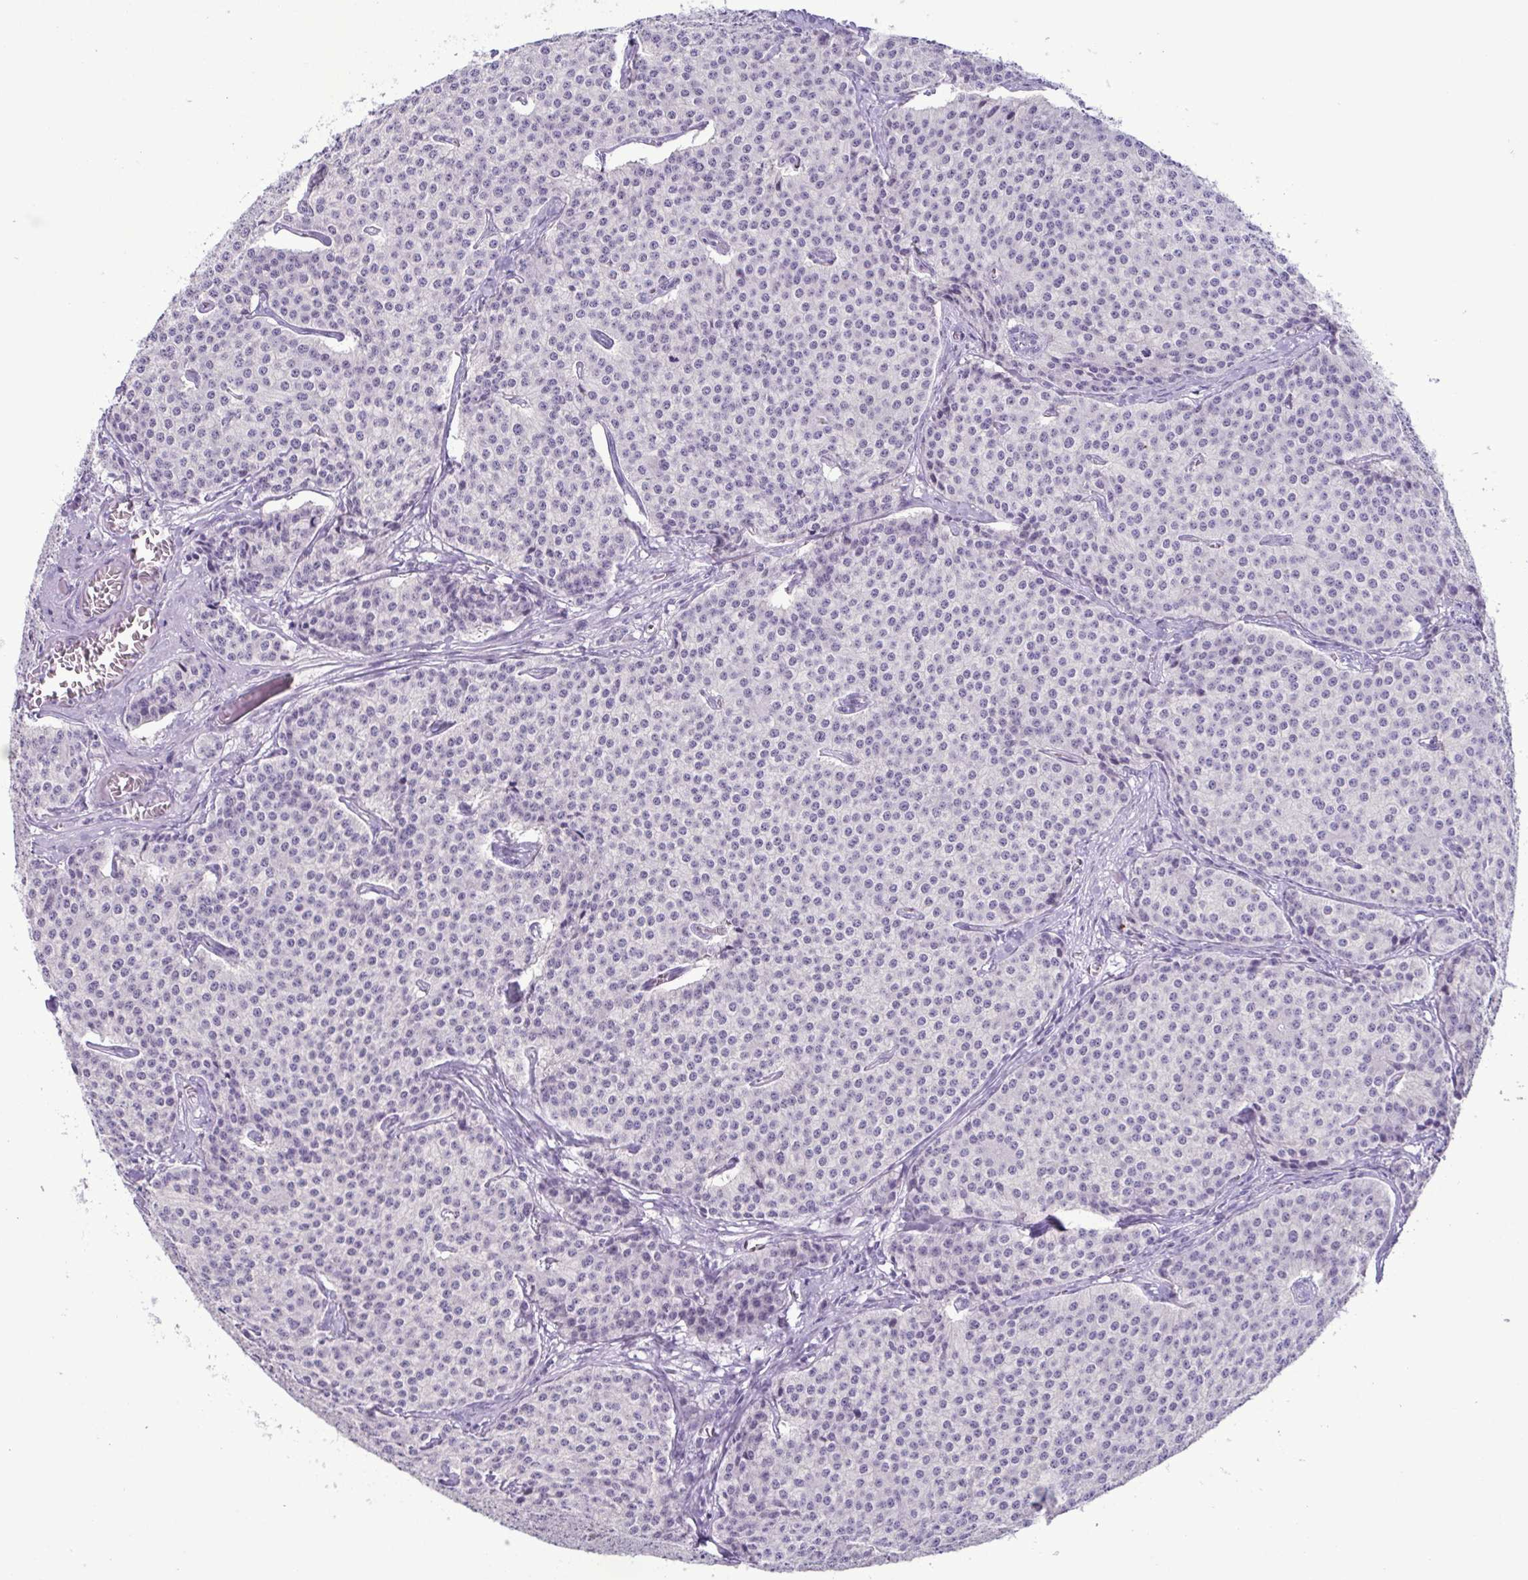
{"staining": {"intensity": "negative", "quantity": "none", "location": "none"}, "tissue": "carcinoid", "cell_type": "Tumor cells", "image_type": "cancer", "snomed": [{"axis": "morphology", "description": "Carcinoid, malignant, NOS"}, {"axis": "topography", "description": "Small intestine"}], "caption": "Tumor cells show no significant protein staining in carcinoid.", "gene": "INAFM1", "patient": {"sex": "female", "age": 64}}